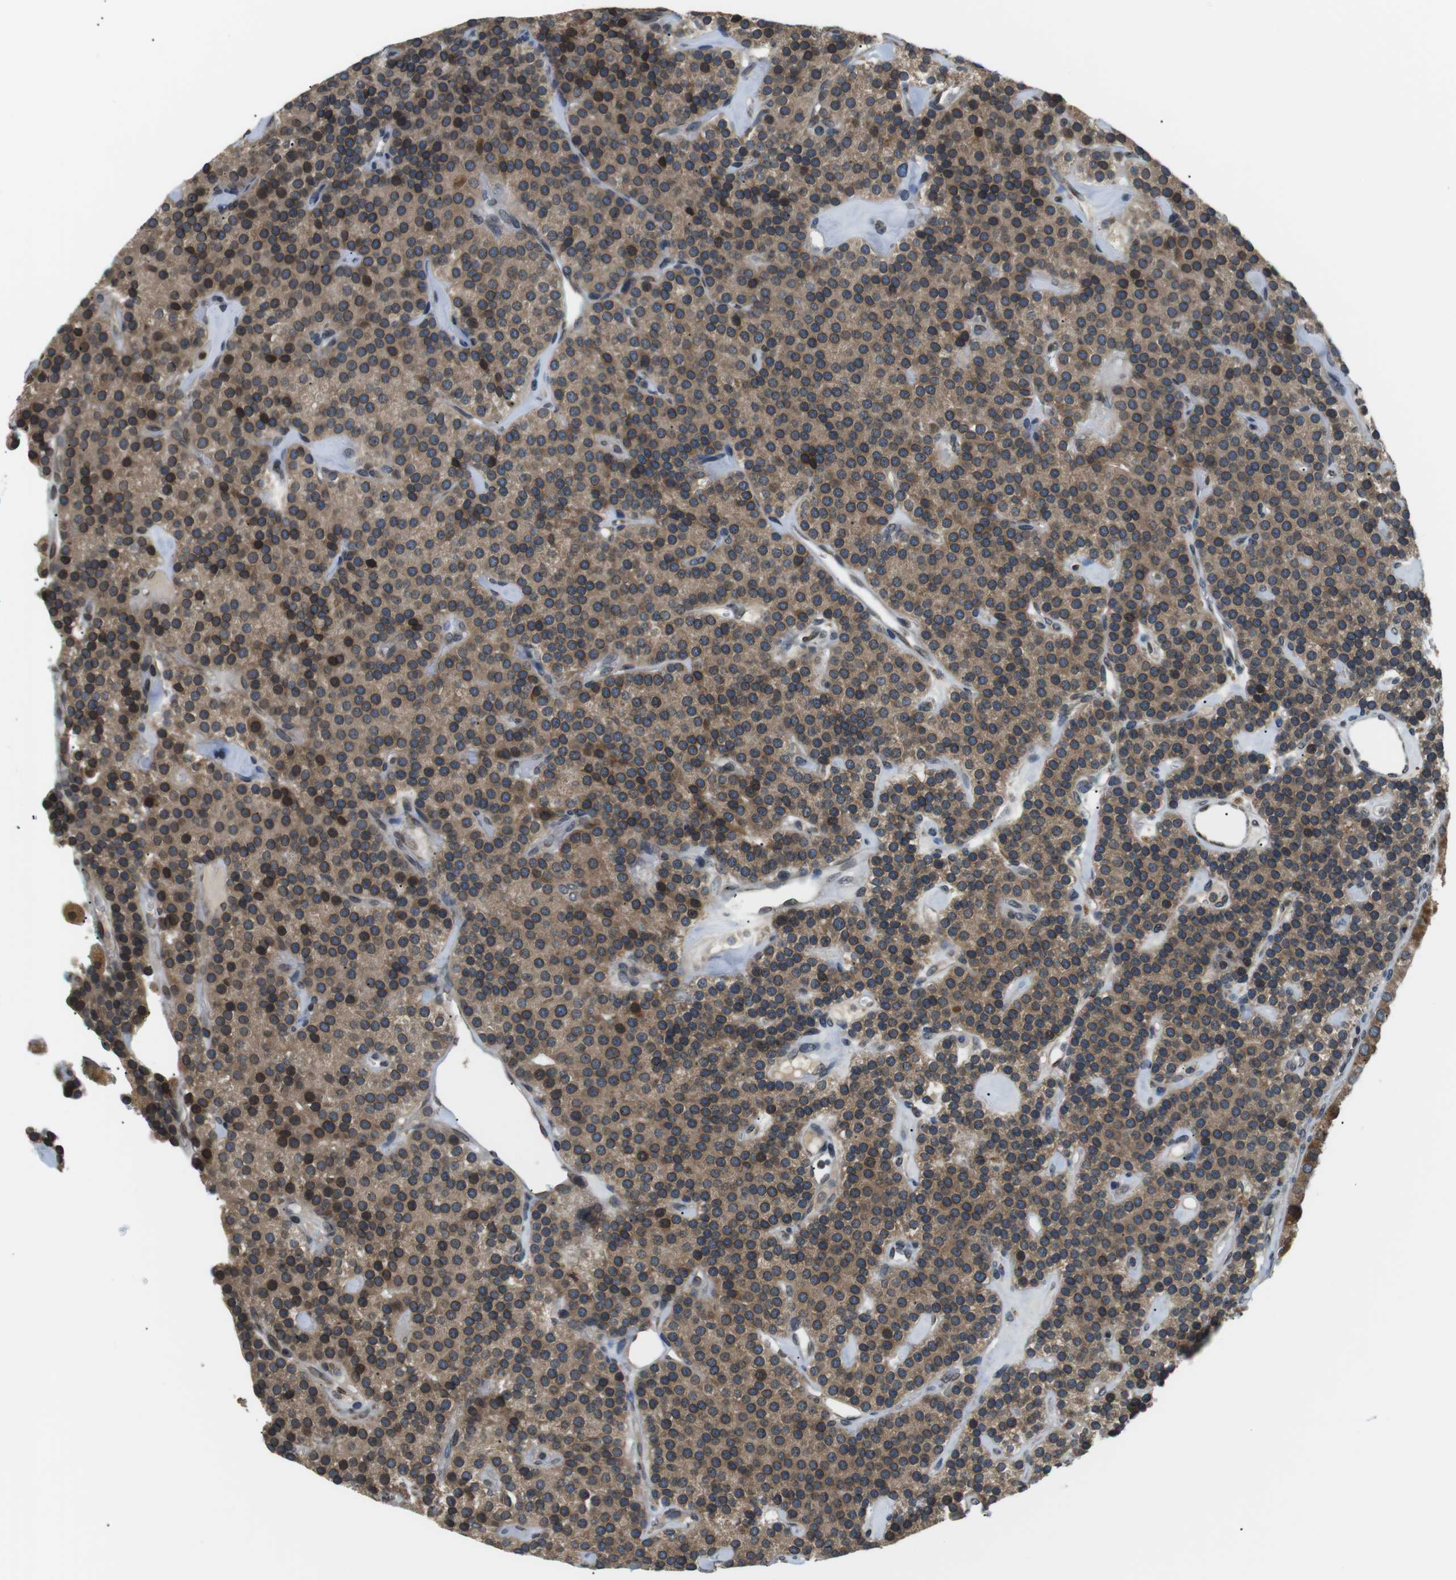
{"staining": {"intensity": "moderate", "quantity": "25%-75%", "location": "cytoplasmic/membranous,nuclear"}, "tissue": "parathyroid gland", "cell_type": "Glandular cells", "image_type": "normal", "snomed": [{"axis": "morphology", "description": "Normal tissue, NOS"}, {"axis": "morphology", "description": "Adenoma, NOS"}, {"axis": "topography", "description": "Parathyroid gland"}], "caption": "About 25%-75% of glandular cells in unremarkable human parathyroid gland display moderate cytoplasmic/membranous,nuclear protein expression as visualized by brown immunohistochemical staining.", "gene": "TMX4", "patient": {"sex": "female", "age": 86}}